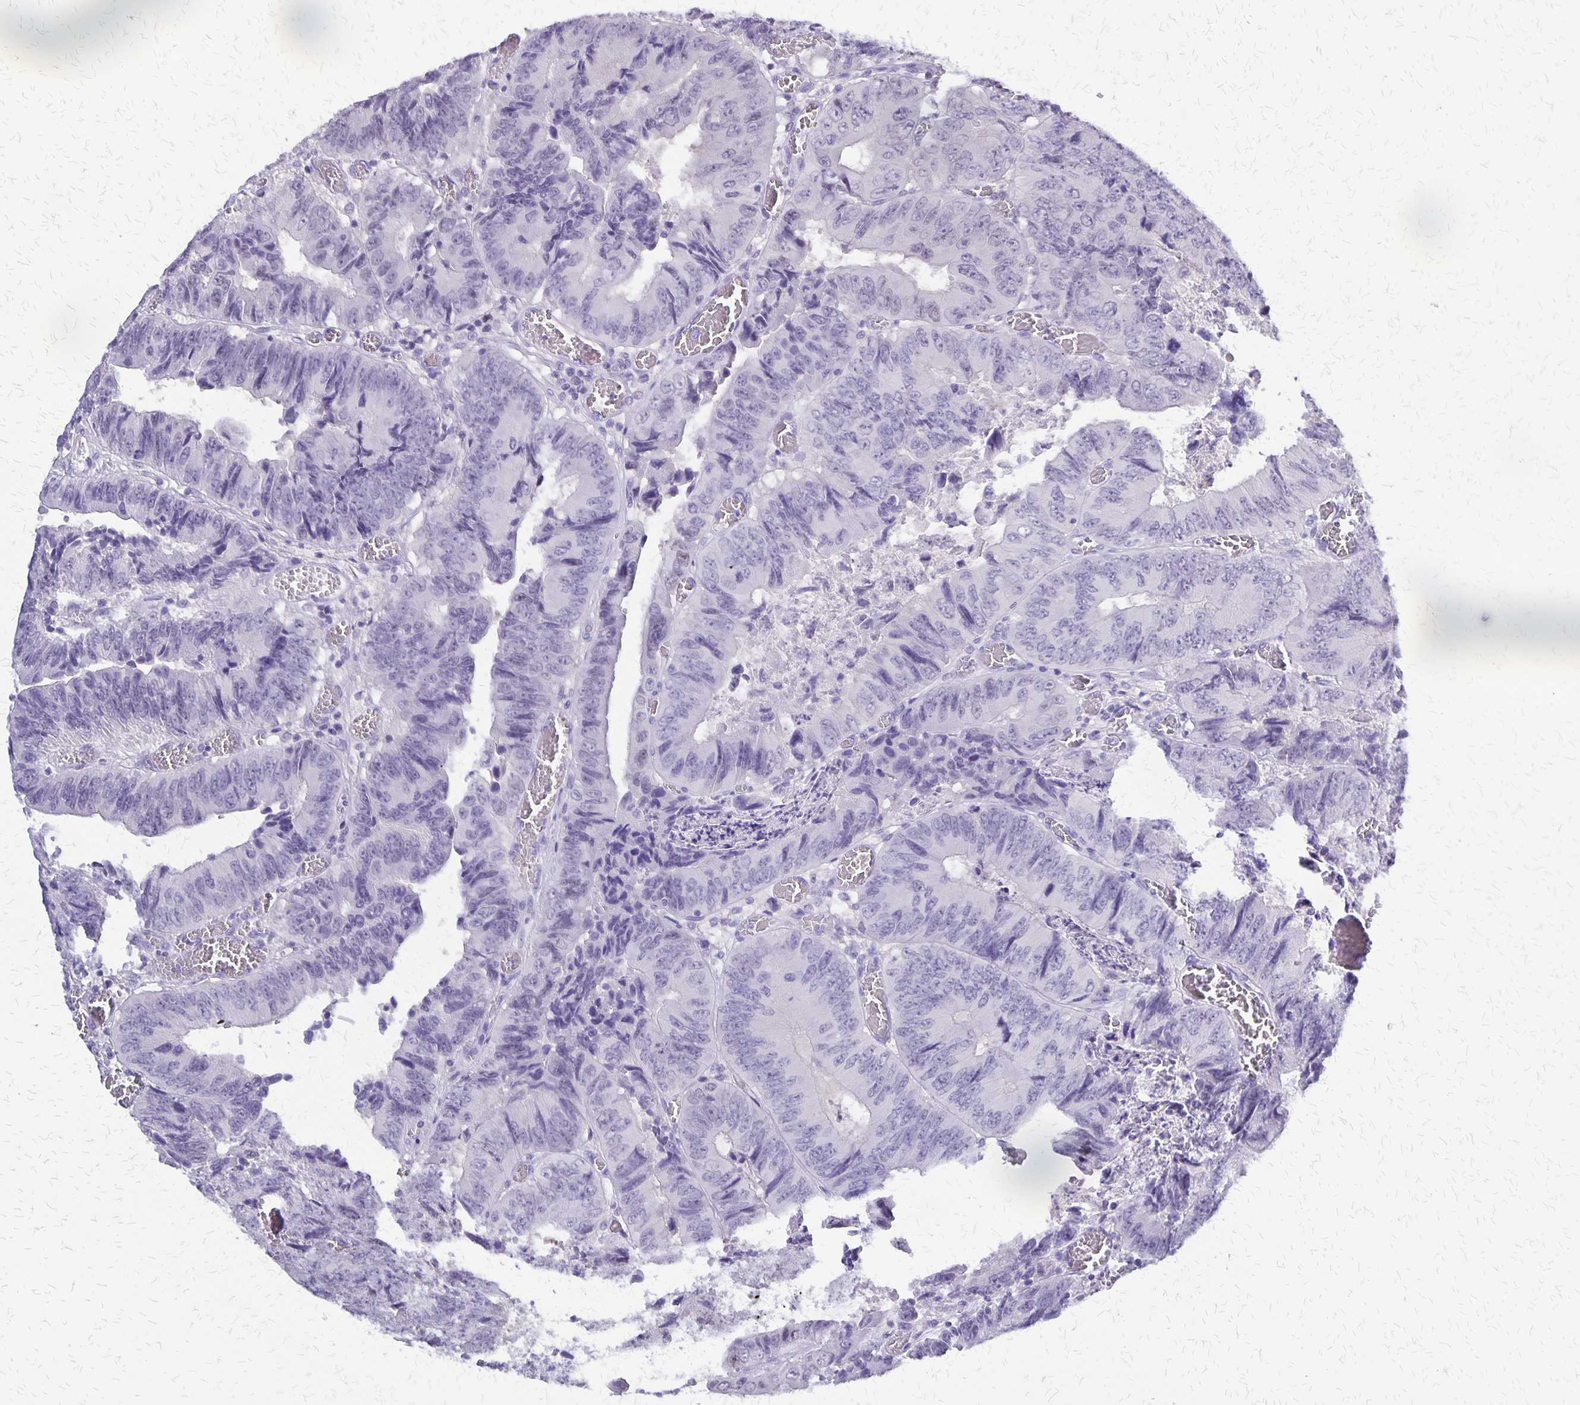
{"staining": {"intensity": "negative", "quantity": "none", "location": "none"}, "tissue": "colorectal cancer", "cell_type": "Tumor cells", "image_type": "cancer", "snomed": [{"axis": "morphology", "description": "Adenocarcinoma, NOS"}, {"axis": "topography", "description": "Colon"}], "caption": "Micrograph shows no significant protein positivity in tumor cells of colorectal cancer.", "gene": "SI", "patient": {"sex": "female", "age": 84}}